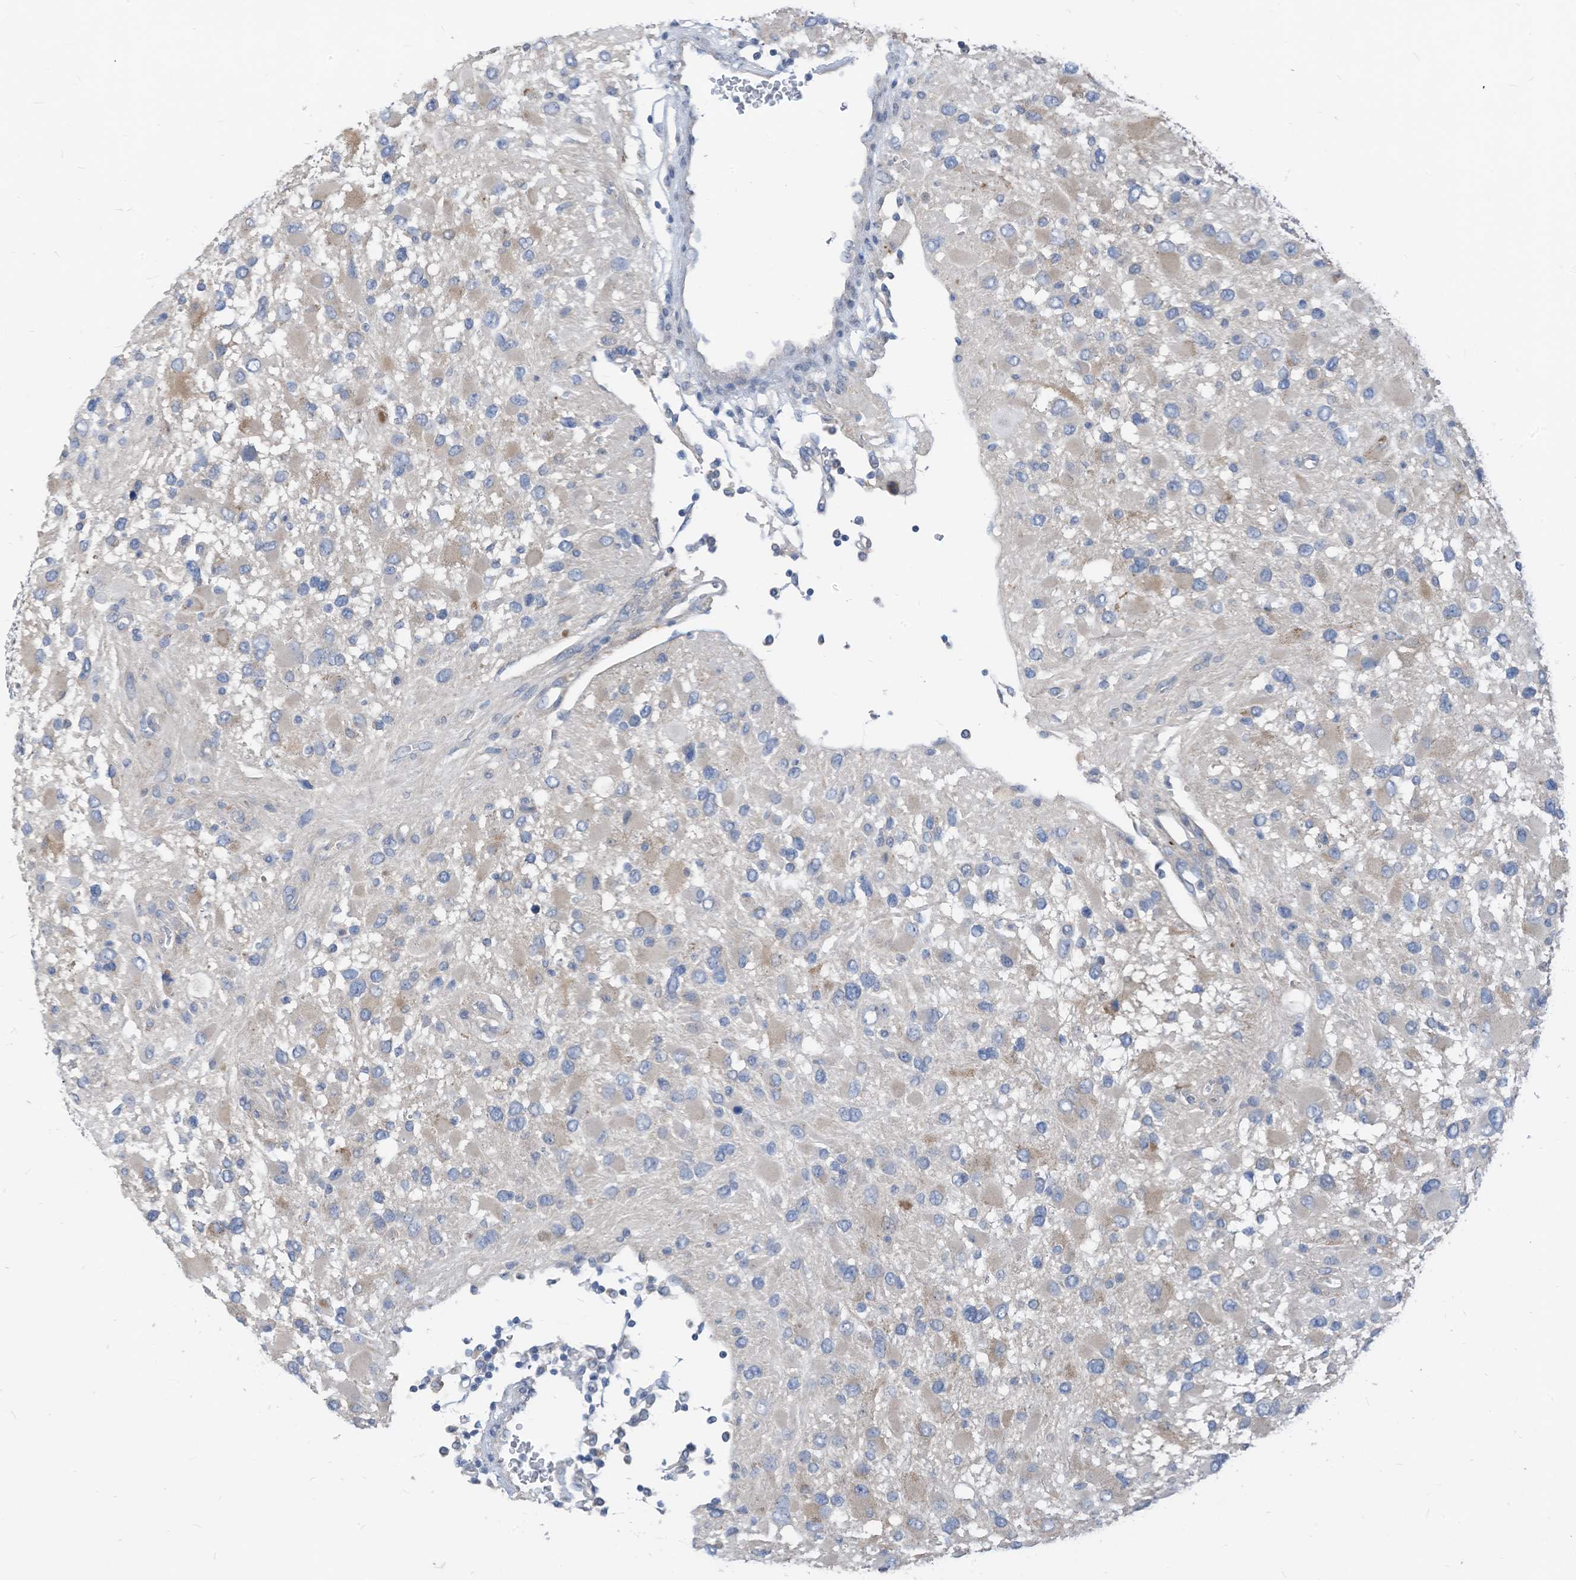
{"staining": {"intensity": "weak", "quantity": "<25%", "location": "cytoplasmic/membranous"}, "tissue": "glioma", "cell_type": "Tumor cells", "image_type": "cancer", "snomed": [{"axis": "morphology", "description": "Glioma, malignant, High grade"}, {"axis": "topography", "description": "Brain"}], "caption": "Histopathology image shows no protein positivity in tumor cells of malignant high-grade glioma tissue.", "gene": "LDAH", "patient": {"sex": "male", "age": 53}}